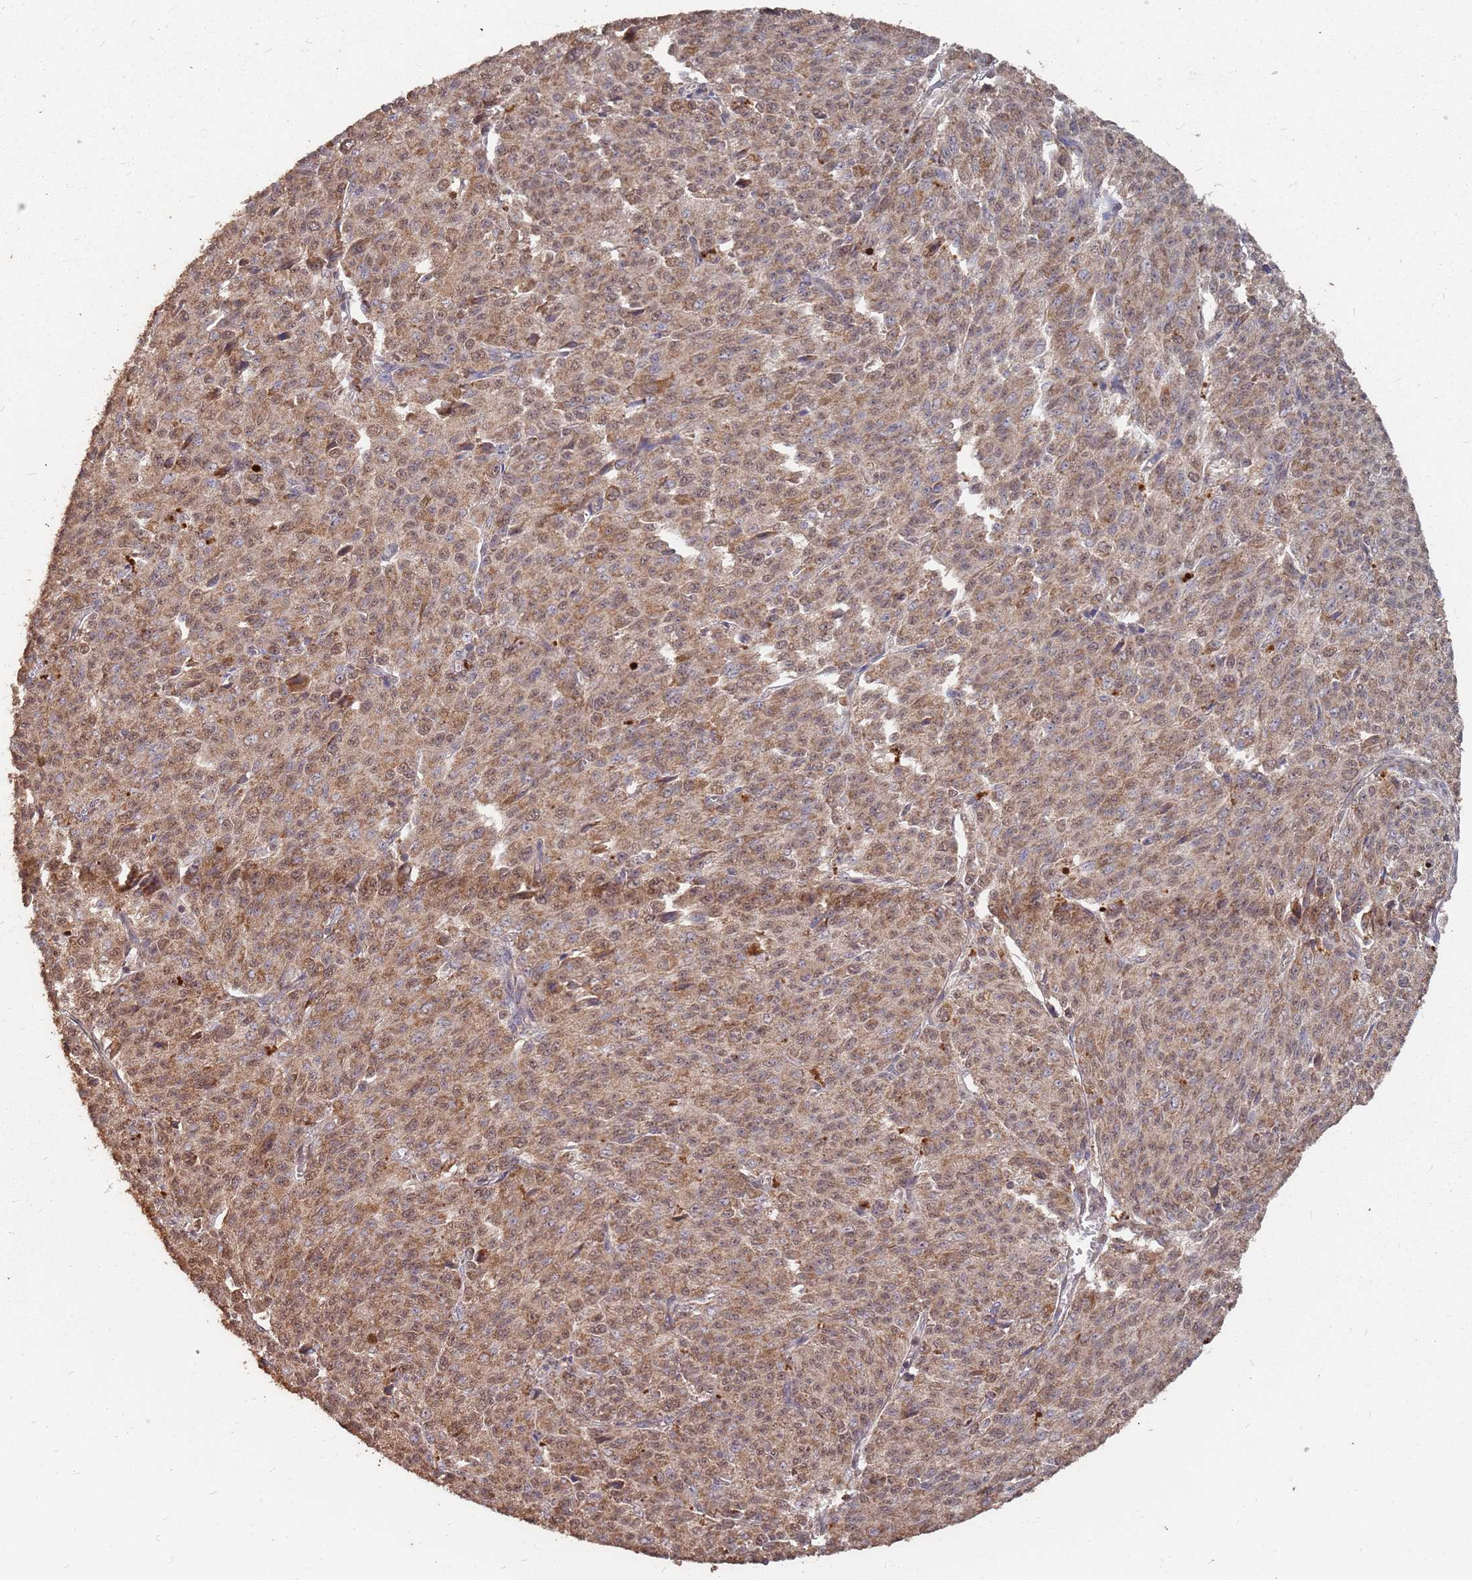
{"staining": {"intensity": "moderate", "quantity": ">75%", "location": "cytoplasmic/membranous,nuclear"}, "tissue": "melanoma", "cell_type": "Tumor cells", "image_type": "cancer", "snomed": [{"axis": "morphology", "description": "Malignant melanoma, NOS"}, {"axis": "topography", "description": "Skin"}], "caption": "The photomicrograph demonstrates staining of melanoma, revealing moderate cytoplasmic/membranous and nuclear protein positivity (brown color) within tumor cells. The staining was performed using DAB, with brown indicating positive protein expression. Nuclei are stained blue with hematoxylin.", "gene": "PRORP", "patient": {"sex": "female", "age": 52}}